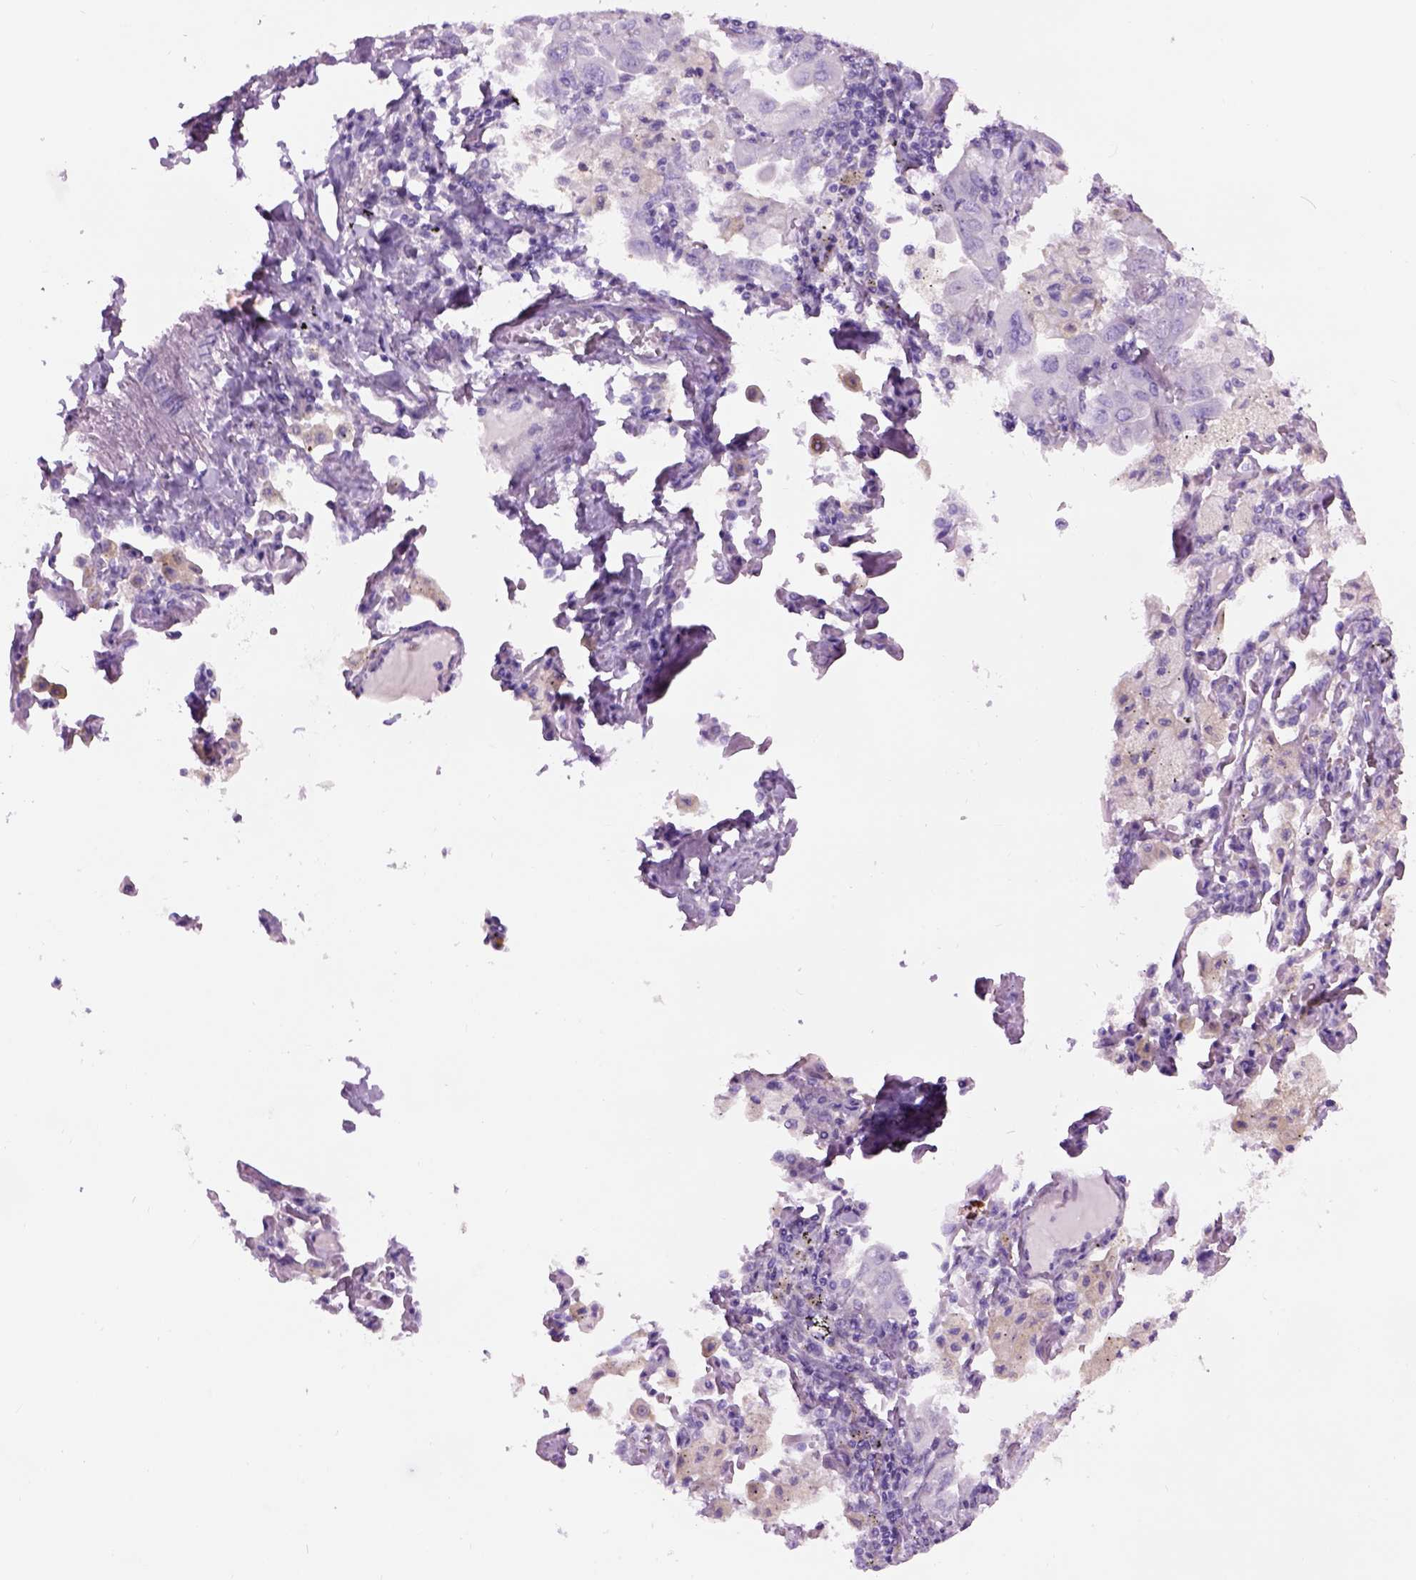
{"staining": {"intensity": "negative", "quantity": "none", "location": "none"}, "tissue": "lung cancer", "cell_type": "Tumor cells", "image_type": "cancer", "snomed": [{"axis": "morphology", "description": "Adenocarcinoma, NOS"}, {"axis": "topography", "description": "Lung"}], "caption": "High magnification brightfield microscopy of lung cancer stained with DAB (brown) and counterstained with hematoxylin (blue): tumor cells show no significant staining.", "gene": "GABRB2", "patient": {"sex": "male", "age": 64}}